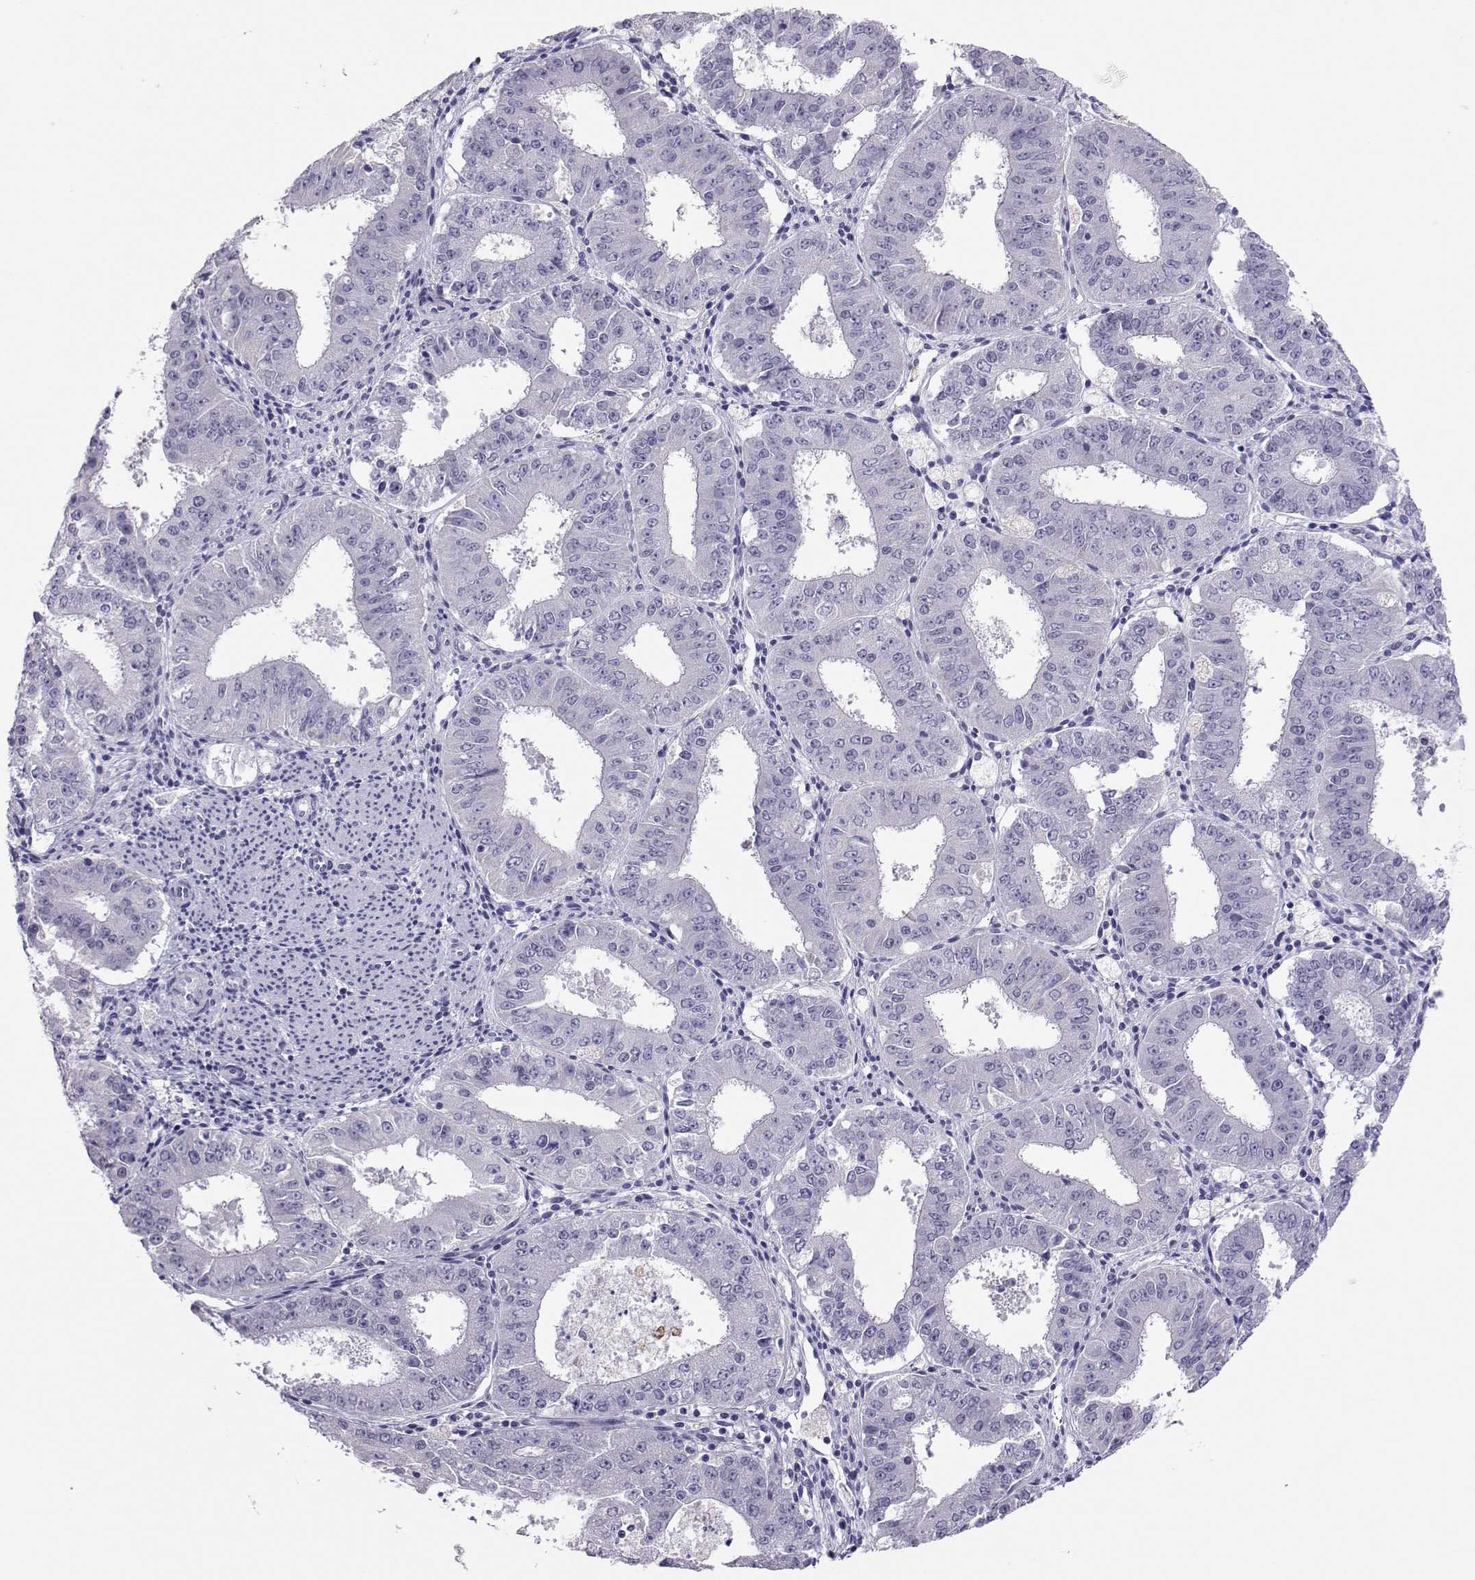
{"staining": {"intensity": "negative", "quantity": "none", "location": "none"}, "tissue": "ovarian cancer", "cell_type": "Tumor cells", "image_type": "cancer", "snomed": [{"axis": "morphology", "description": "Carcinoma, endometroid"}, {"axis": "topography", "description": "Ovary"}], "caption": "Immunohistochemistry (IHC) image of neoplastic tissue: human ovarian endometroid carcinoma stained with DAB exhibits no significant protein expression in tumor cells.", "gene": "TRPM7", "patient": {"sex": "female", "age": 42}}